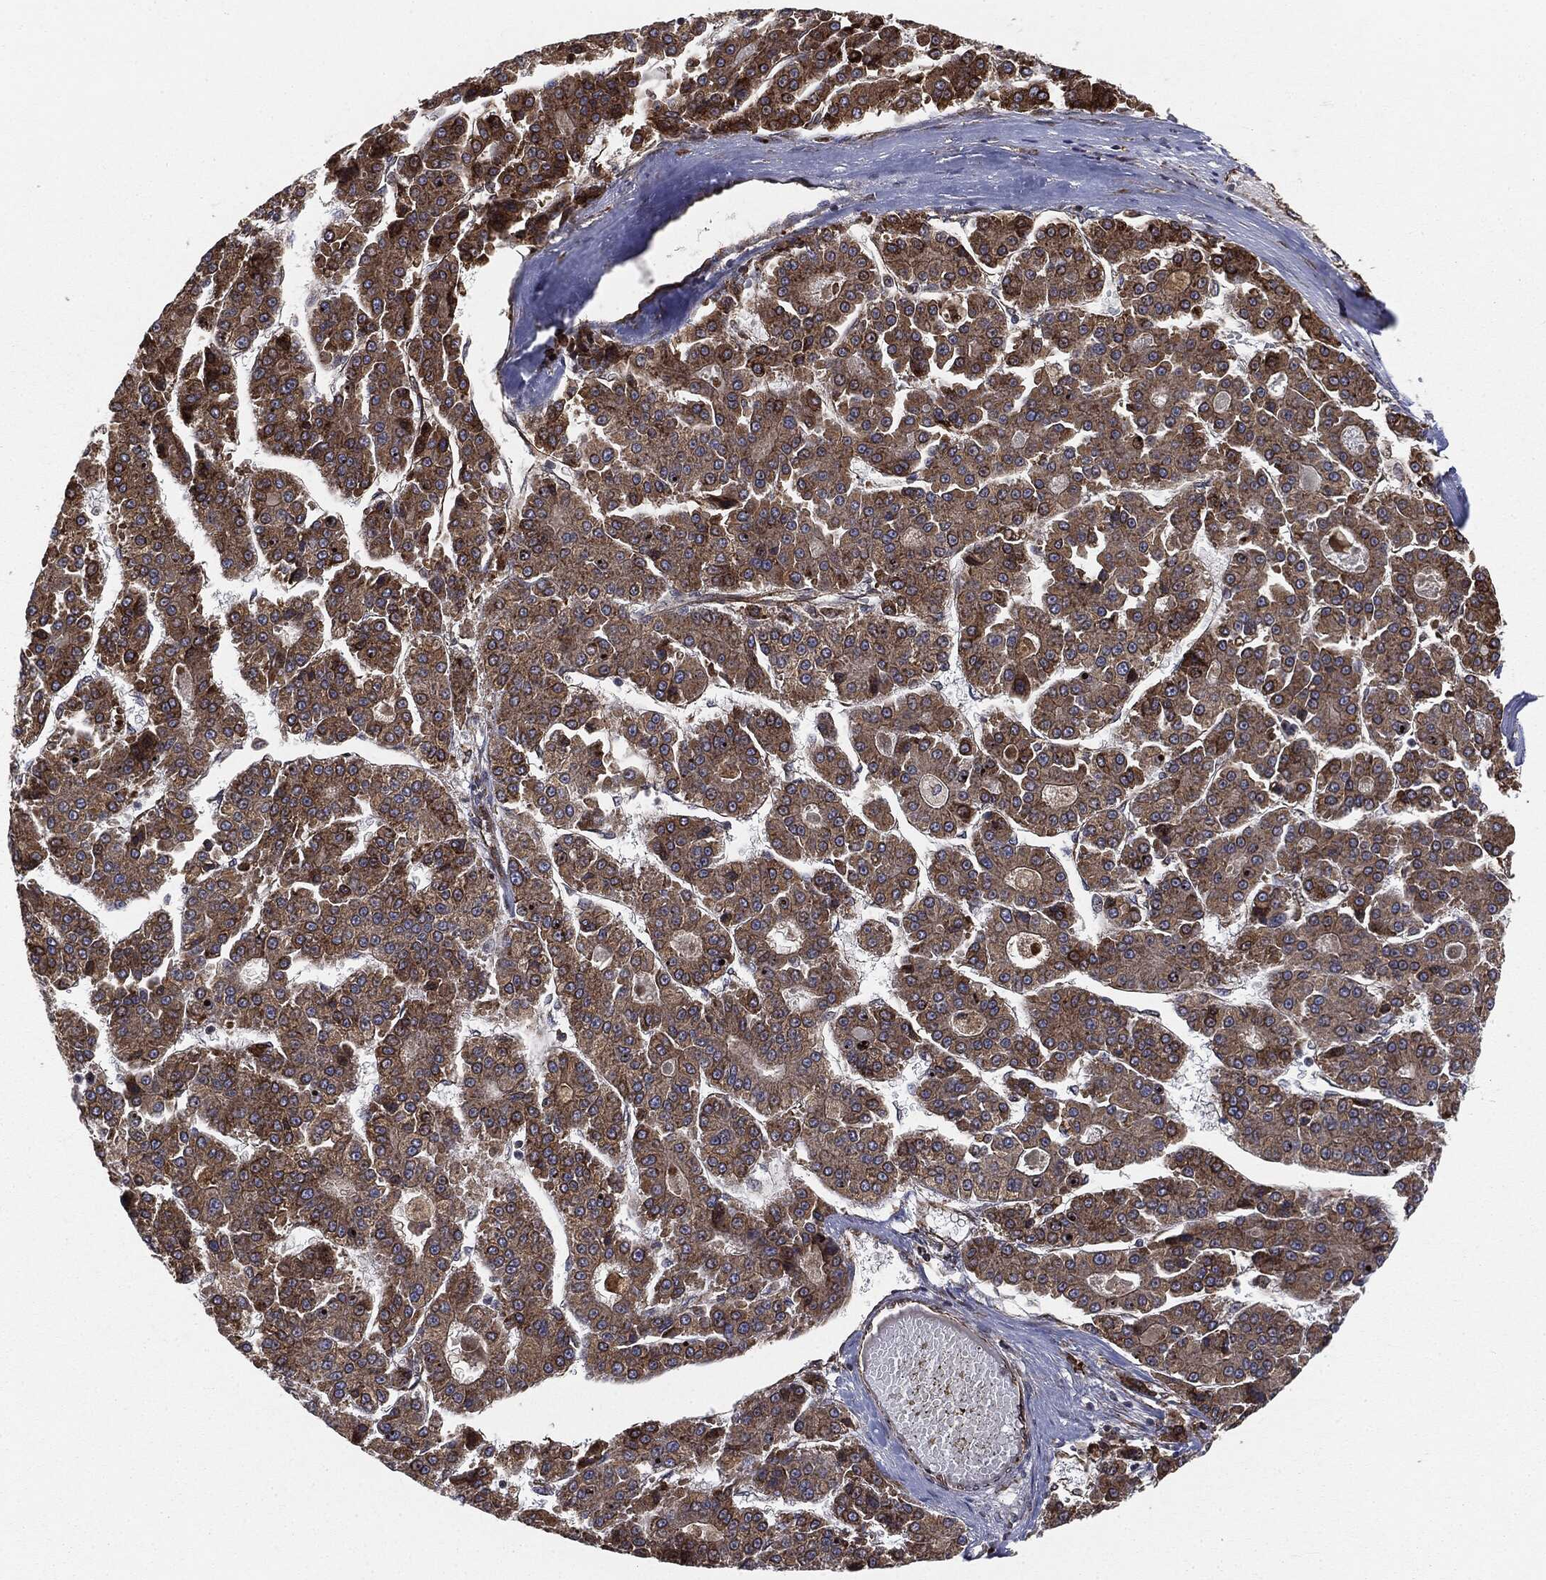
{"staining": {"intensity": "moderate", "quantity": "25%-75%", "location": "cytoplasmic/membranous"}, "tissue": "liver cancer", "cell_type": "Tumor cells", "image_type": "cancer", "snomed": [{"axis": "morphology", "description": "Carcinoma, Hepatocellular, NOS"}, {"axis": "topography", "description": "Liver"}], "caption": "Immunohistochemistry (IHC) (DAB) staining of liver cancer reveals moderate cytoplasmic/membranous protein positivity in approximately 25%-75% of tumor cells.", "gene": "CYLD", "patient": {"sex": "male", "age": 70}}